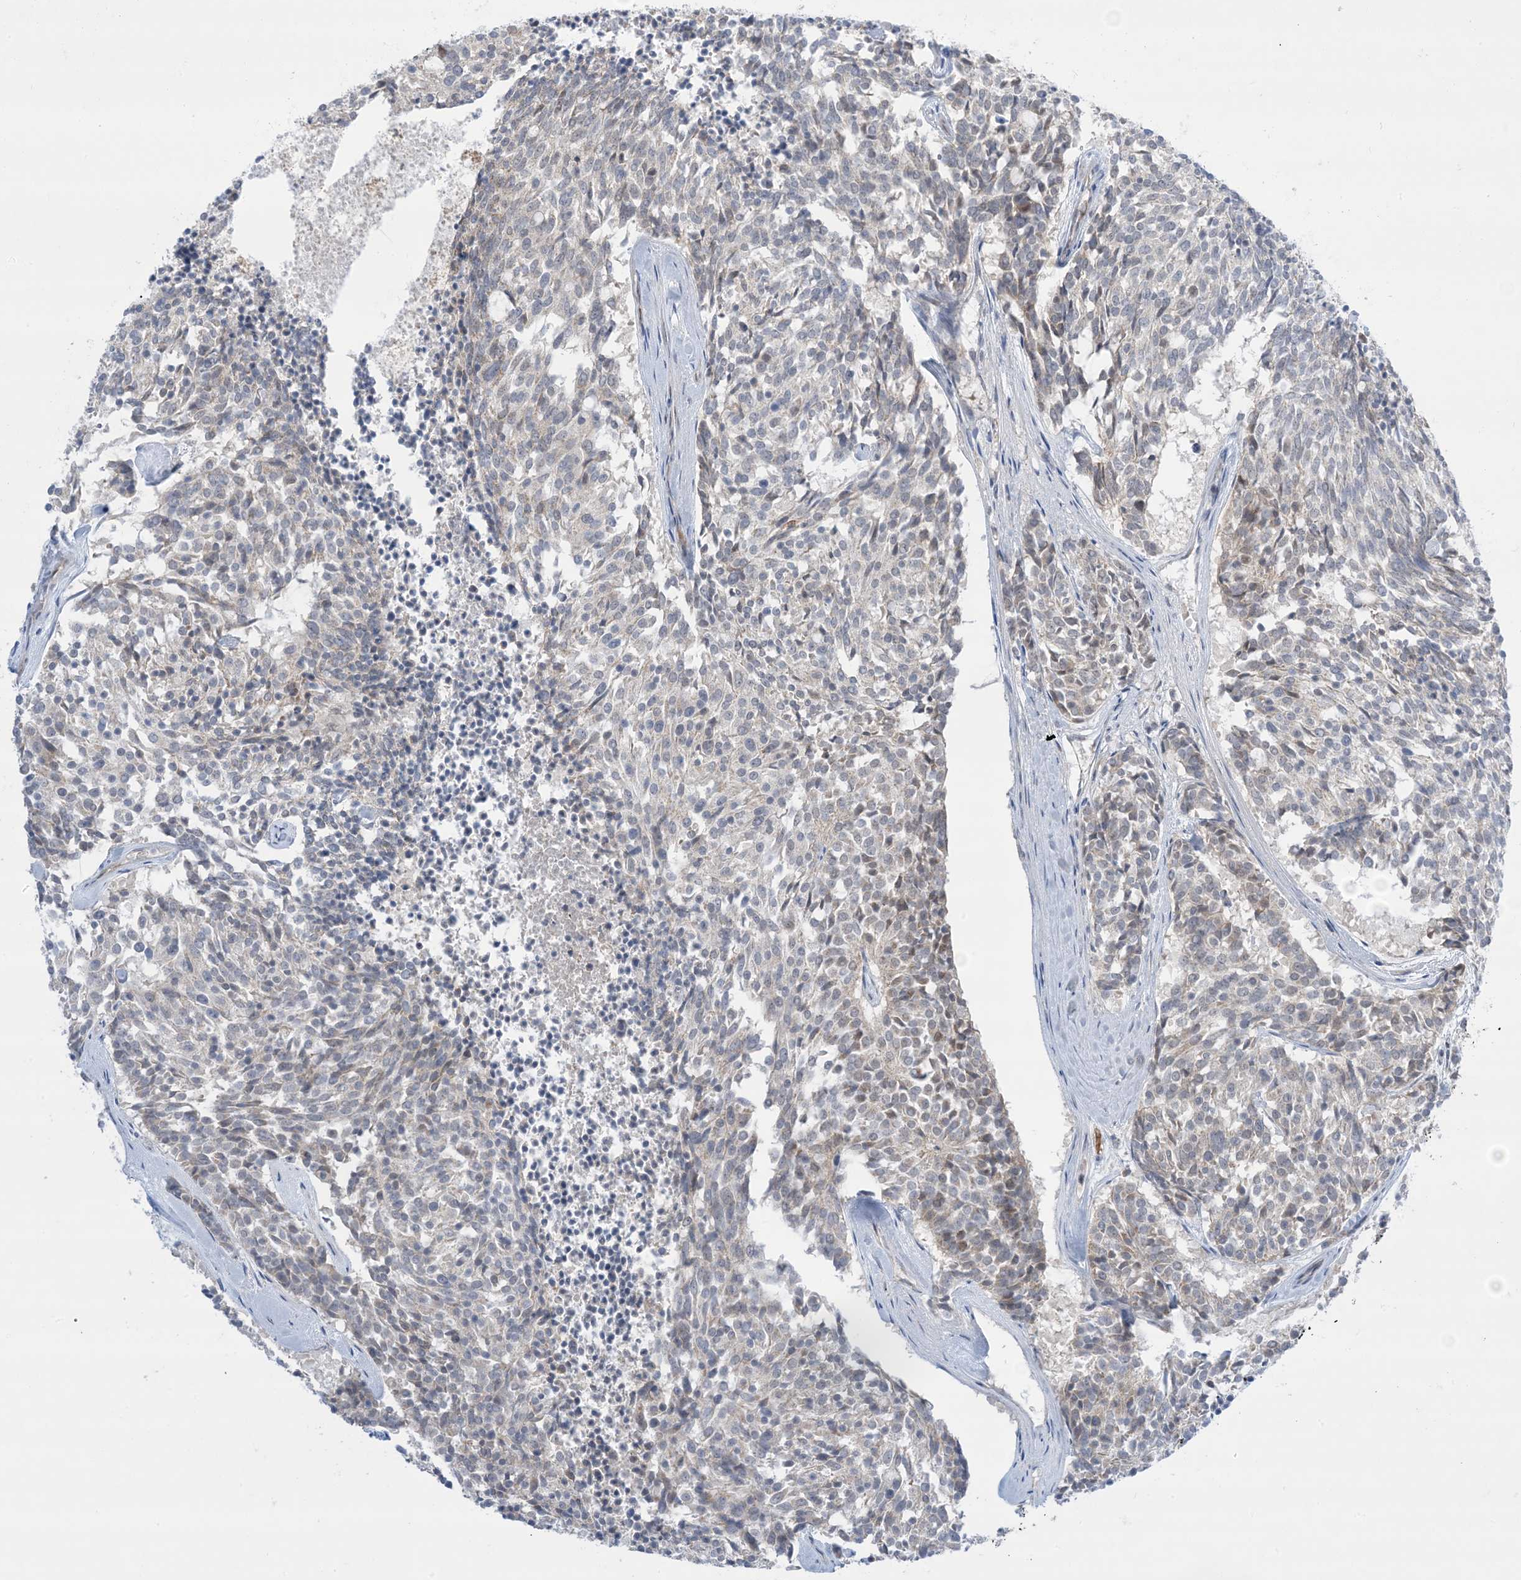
{"staining": {"intensity": "negative", "quantity": "none", "location": "none"}, "tissue": "carcinoid", "cell_type": "Tumor cells", "image_type": "cancer", "snomed": [{"axis": "morphology", "description": "Carcinoid, malignant, NOS"}, {"axis": "topography", "description": "Pancreas"}], "caption": "IHC micrograph of neoplastic tissue: carcinoid (malignant) stained with DAB (3,3'-diaminobenzidine) demonstrates no significant protein positivity in tumor cells.", "gene": "TFPT", "patient": {"sex": "female", "age": 54}}